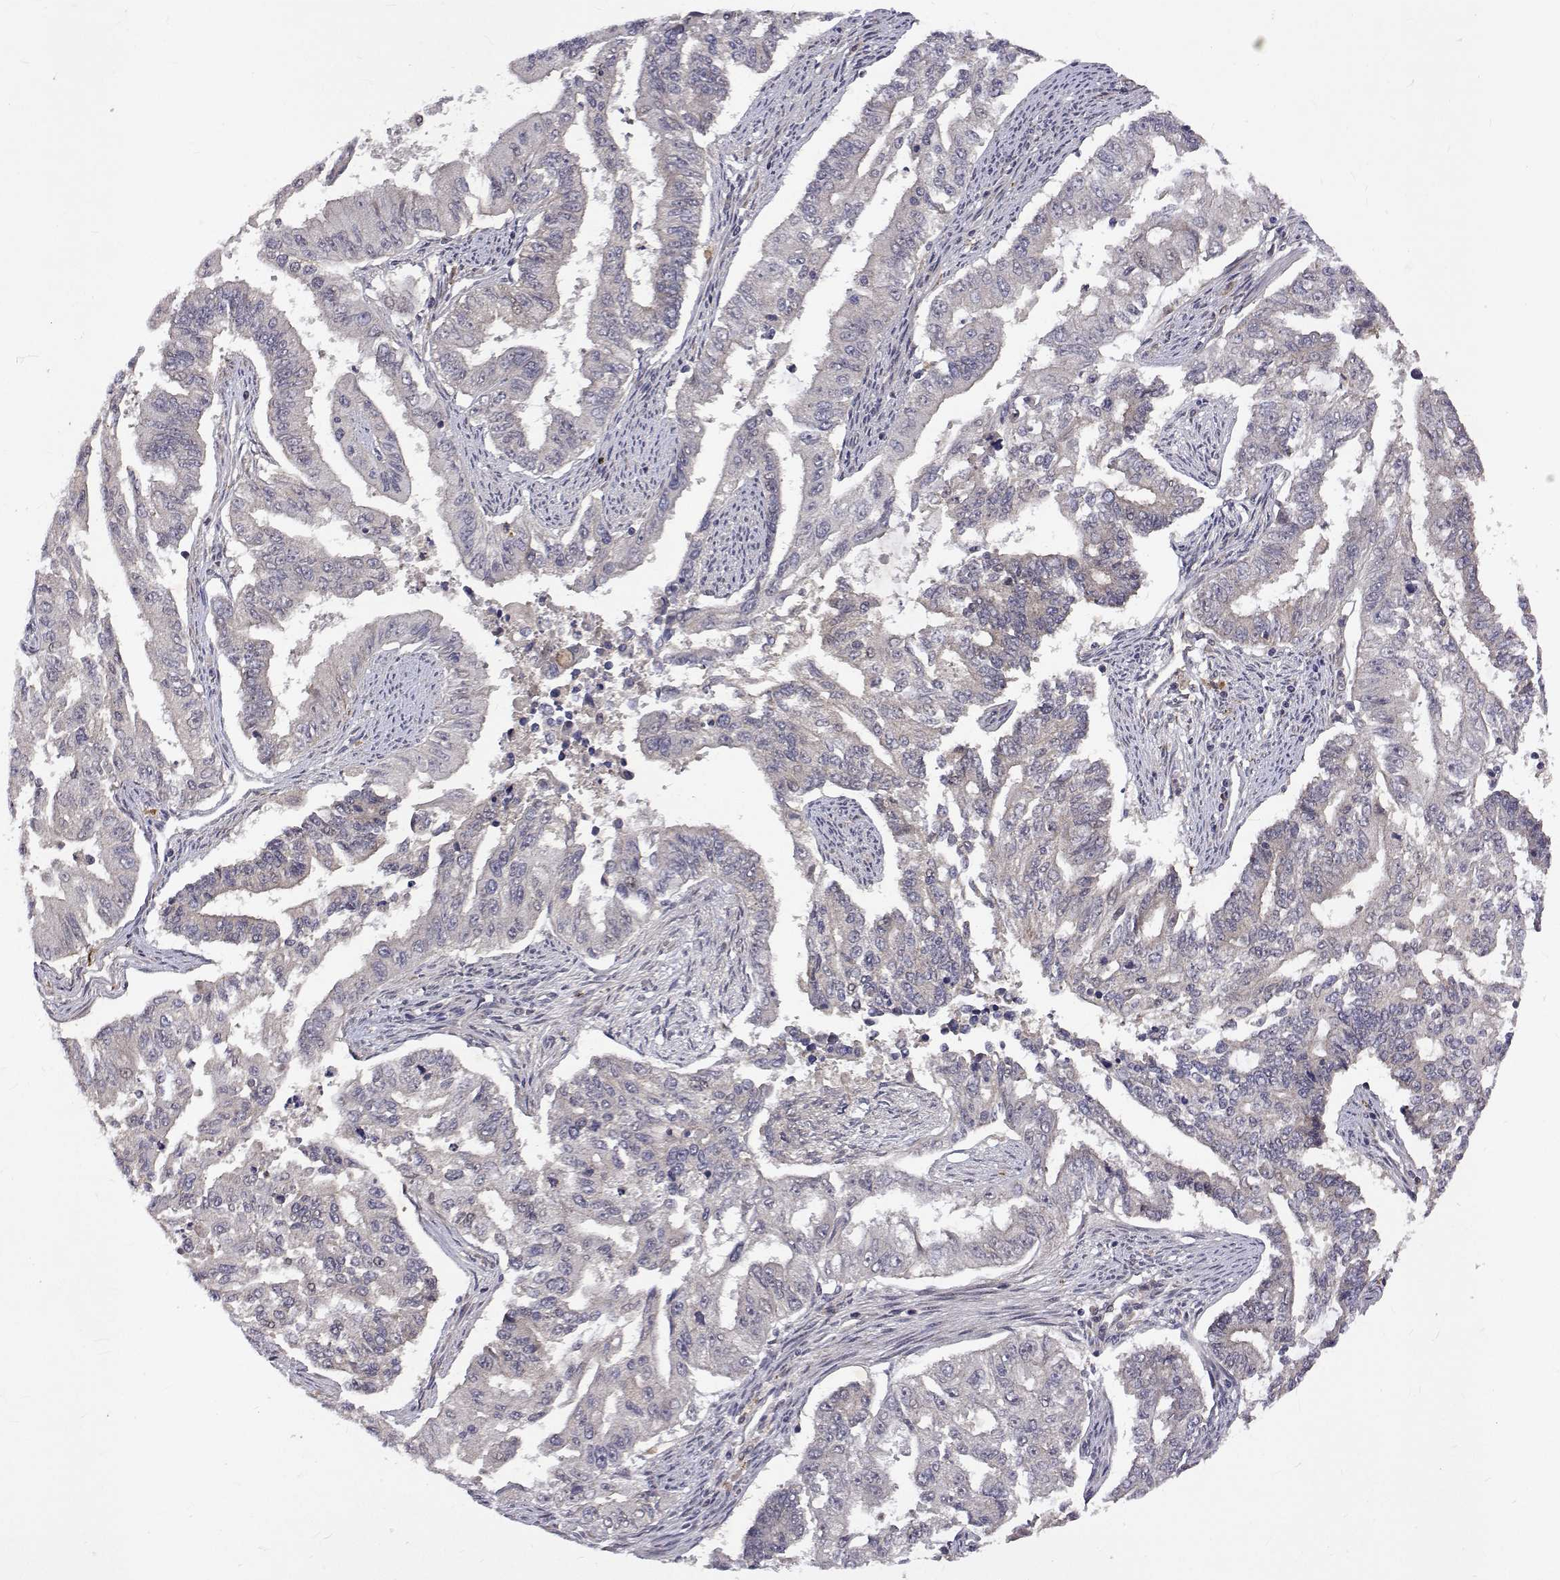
{"staining": {"intensity": "negative", "quantity": "none", "location": "none"}, "tissue": "endometrial cancer", "cell_type": "Tumor cells", "image_type": "cancer", "snomed": [{"axis": "morphology", "description": "Adenocarcinoma, NOS"}, {"axis": "topography", "description": "Uterus"}], "caption": "IHC micrograph of neoplastic tissue: adenocarcinoma (endometrial) stained with DAB (3,3'-diaminobenzidine) shows no significant protein staining in tumor cells.", "gene": "ALKBH8", "patient": {"sex": "female", "age": 59}}